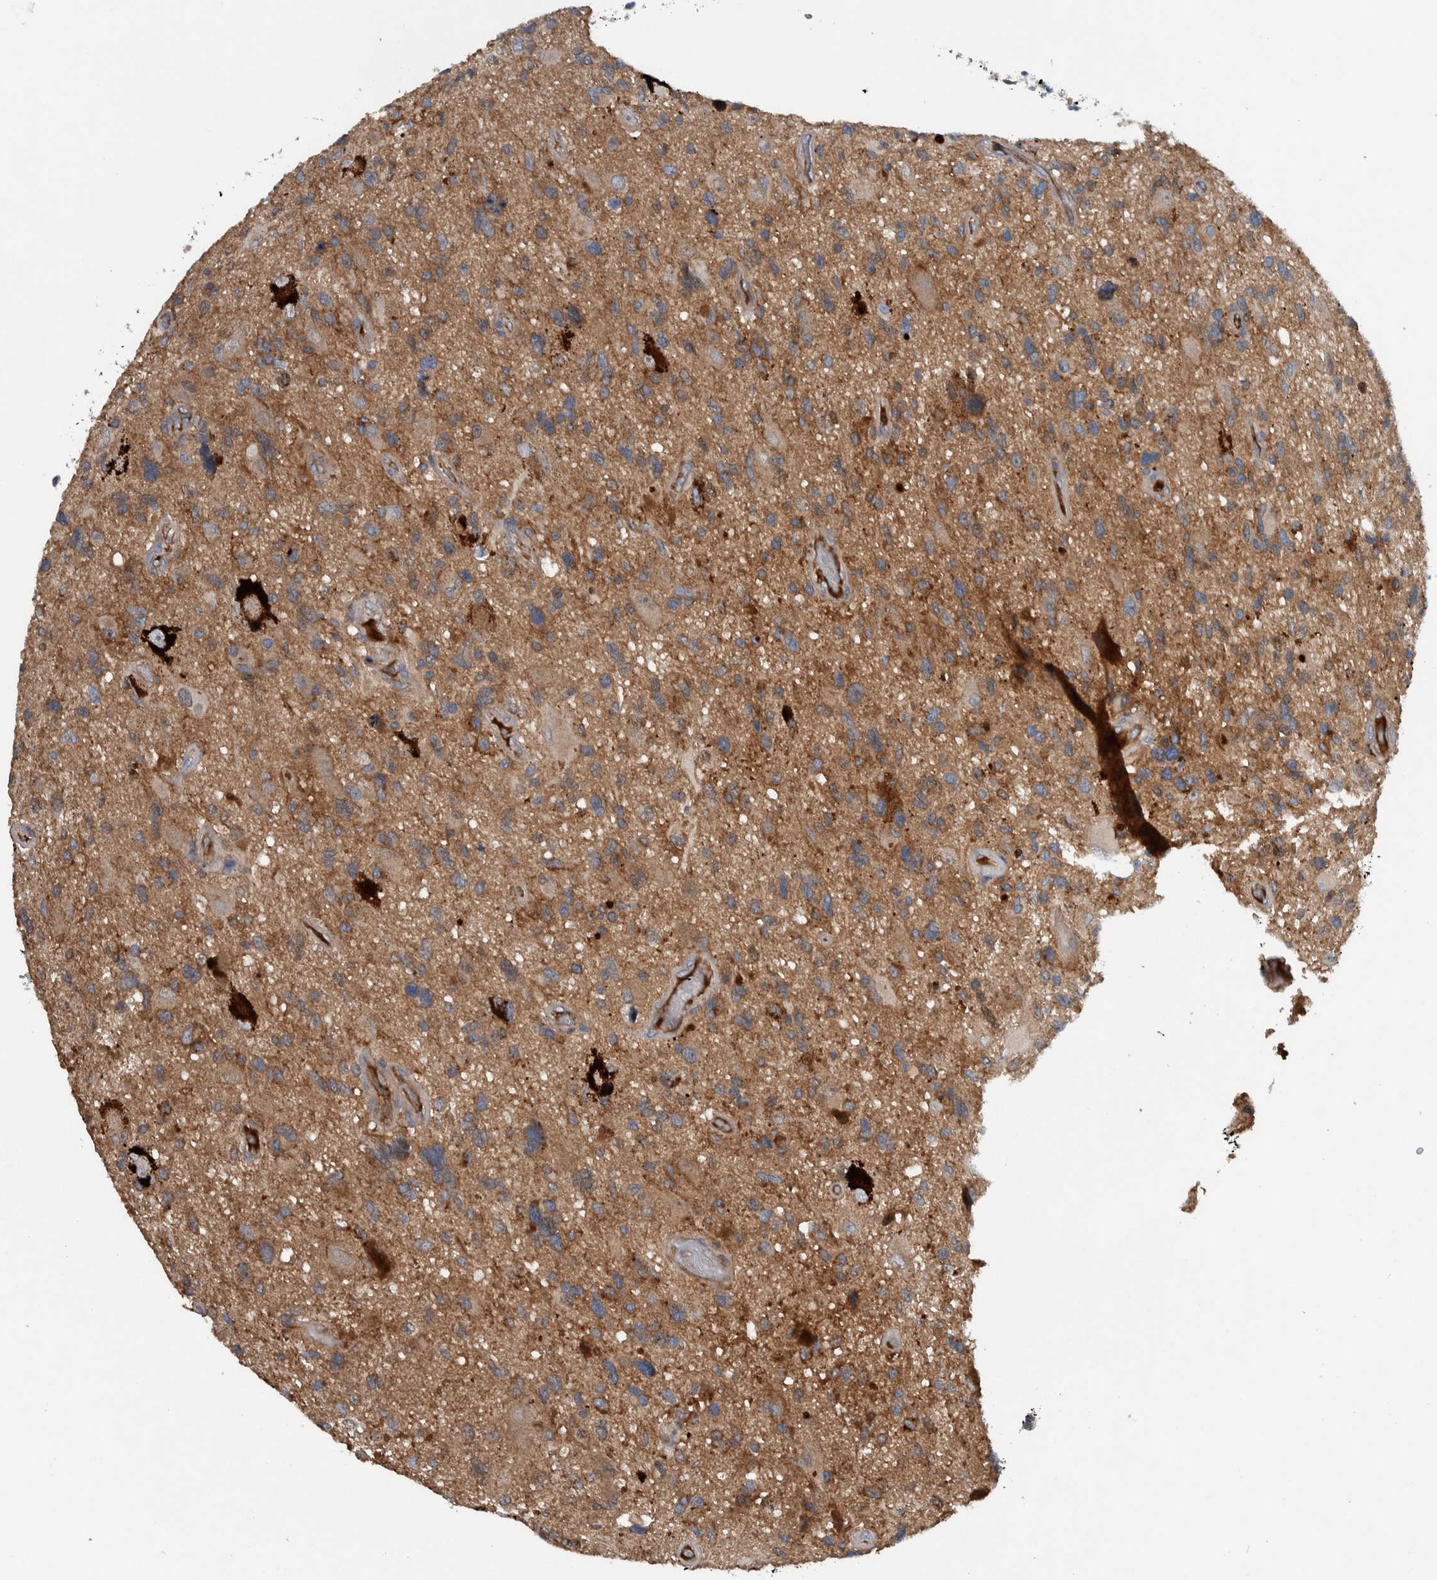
{"staining": {"intensity": "weak", "quantity": ">75%", "location": "cytoplasmic/membranous"}, "tissue": "glioma", "cell_type": "Tumor cells", "image_type": "cancer", "snomed": [{"axis": "morphology", "description": "Glioma, malignant, High grade"}, {"axis": "topography", "description": "Brain"}], "caption": "The immunohistochemical stain labels weak cytoplasmic/membranous staining in tumor cells of malignant high-grade glioma tissue. (DAB (3,3'-diaminobenzidine) IHC, brown staining for protein, blue staining for nuclei).", "gene": "SERPINC1", "patient": {"sex": "male", "age": 33}}